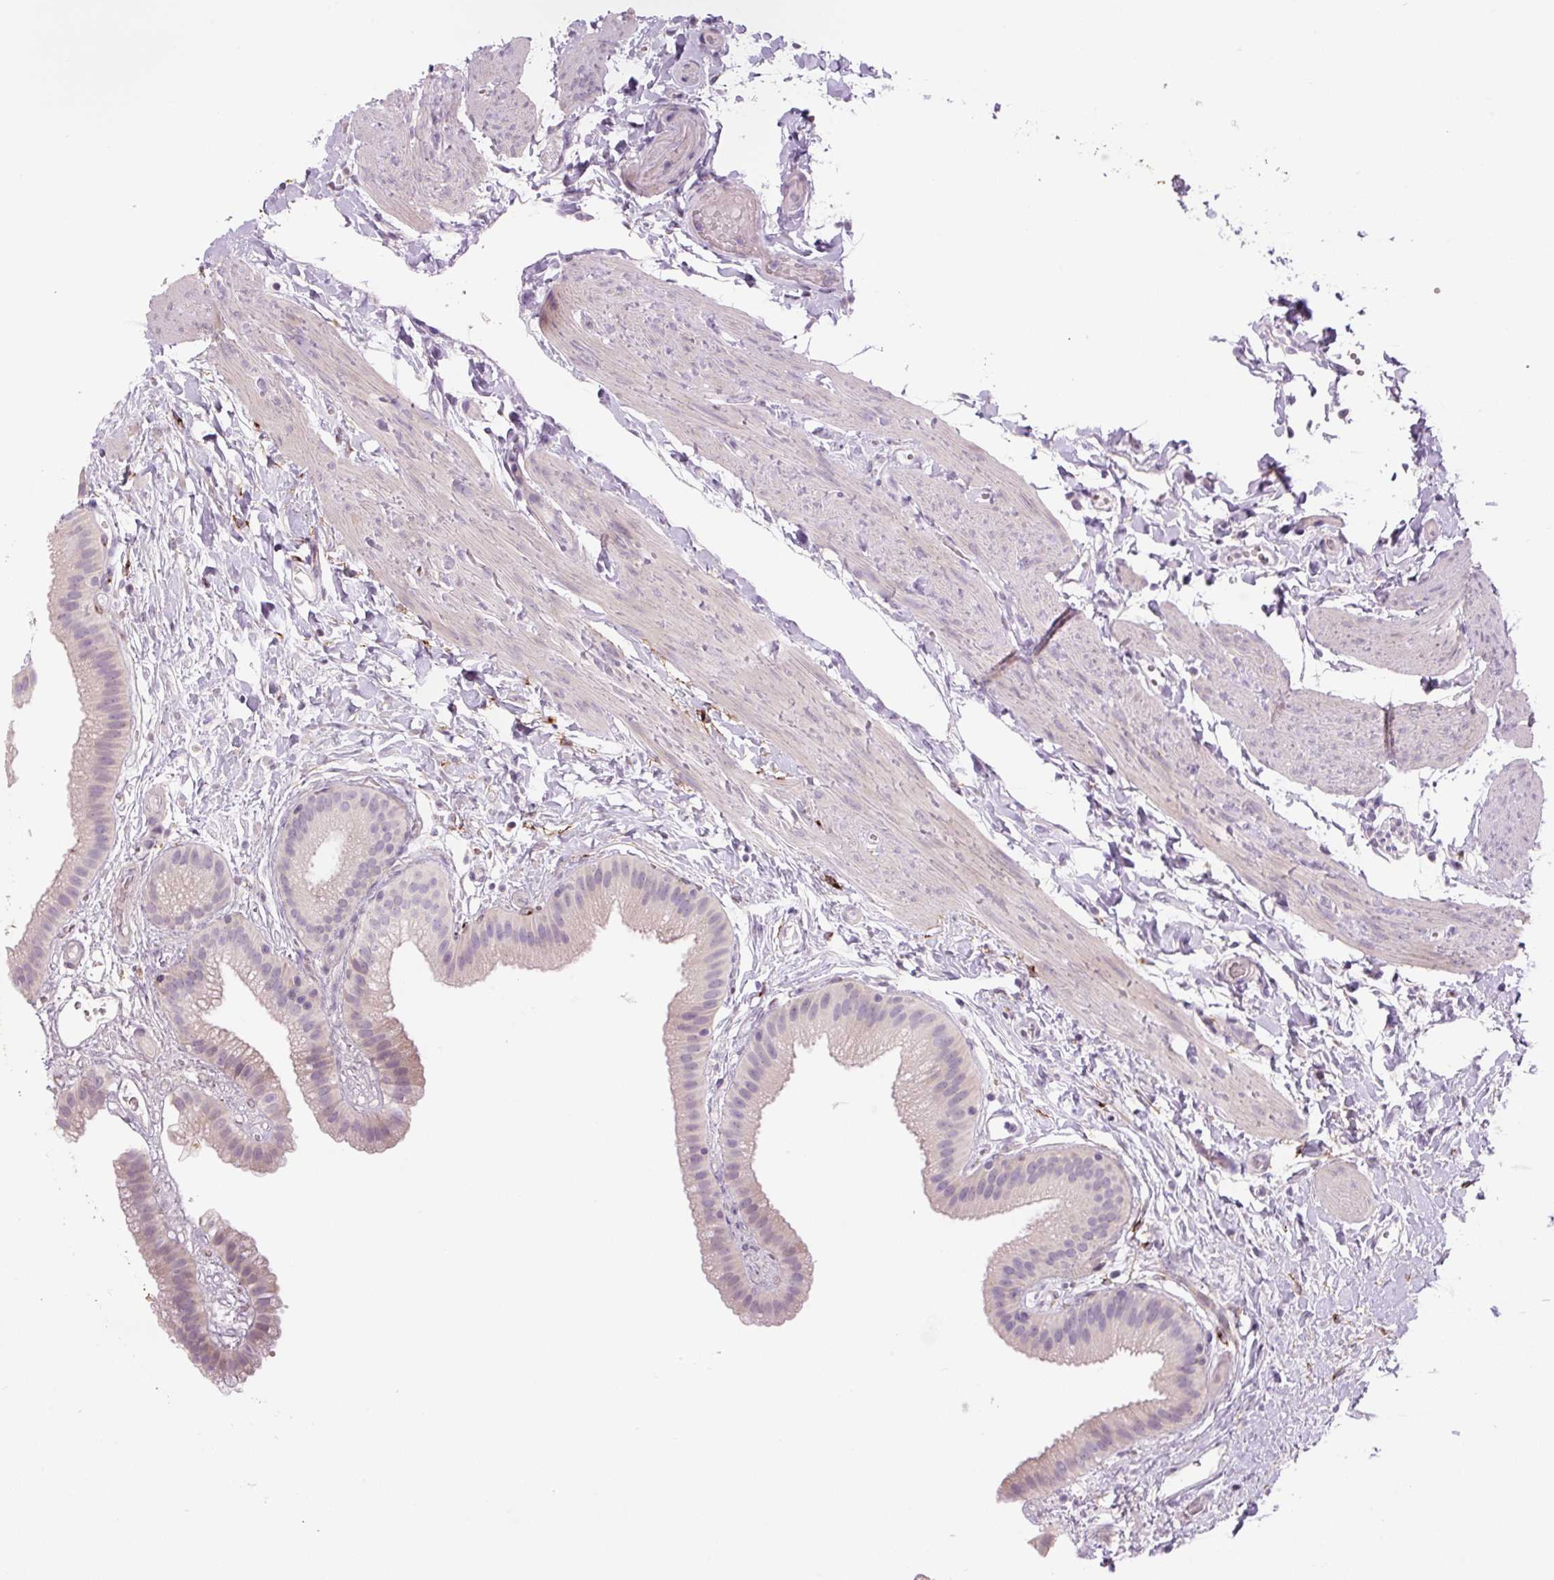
{"staining": {"intensity": "weak", "quantity": "<25%", "location": "cytoplasmic/membranous"}, "tissue": "gallbladder", "cell_type": "Glandular cells", "image_type": "normal", "snomed": [{"axis": "morphology", "description": "Normal tissue, NOS"}, {"axis": "topography", "description": "Gallbladder"}], "caption": "Photomicrograph shows no protein staining in glandular cells of benign gallbladder.", "gene": "TMEM100", "patient": {"sex": "female", "age": 63}}